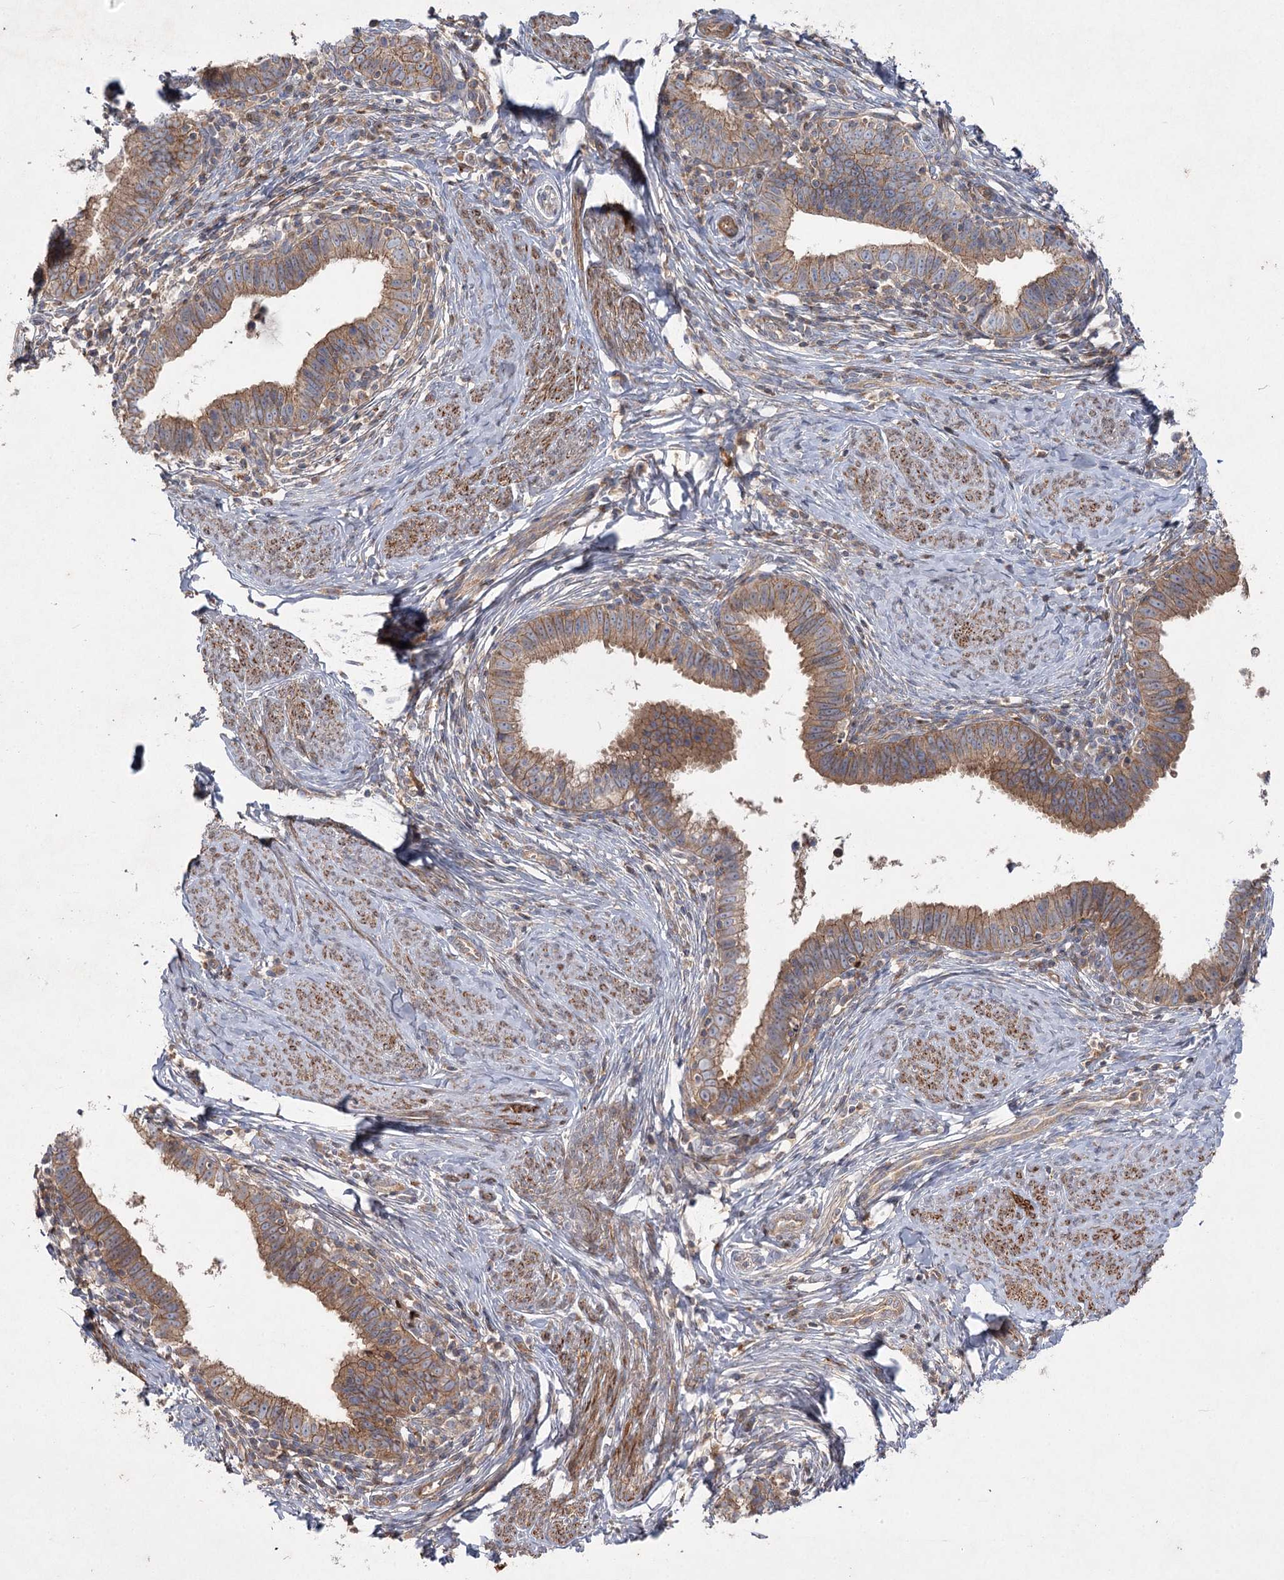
{"staining": {"intensity": "moderate", "quantity": ">75%", "location": "cytoplasmic/membranous"}, "tissue": "cervical cancer", "cell_type": "Tumor cells", "image_type": "cancer", "snomed": [{"axis": "morphology", "description": "Adenocarcinoma, NOS"}, {"axis": "topography", "description": "Cervix"}], "caption": "Cervical cancer stained with a protein marker exhibits moderate staining in tumor cells.", "gene": "KIAA0825", "patient": {"sex": "female", "age": 36}}